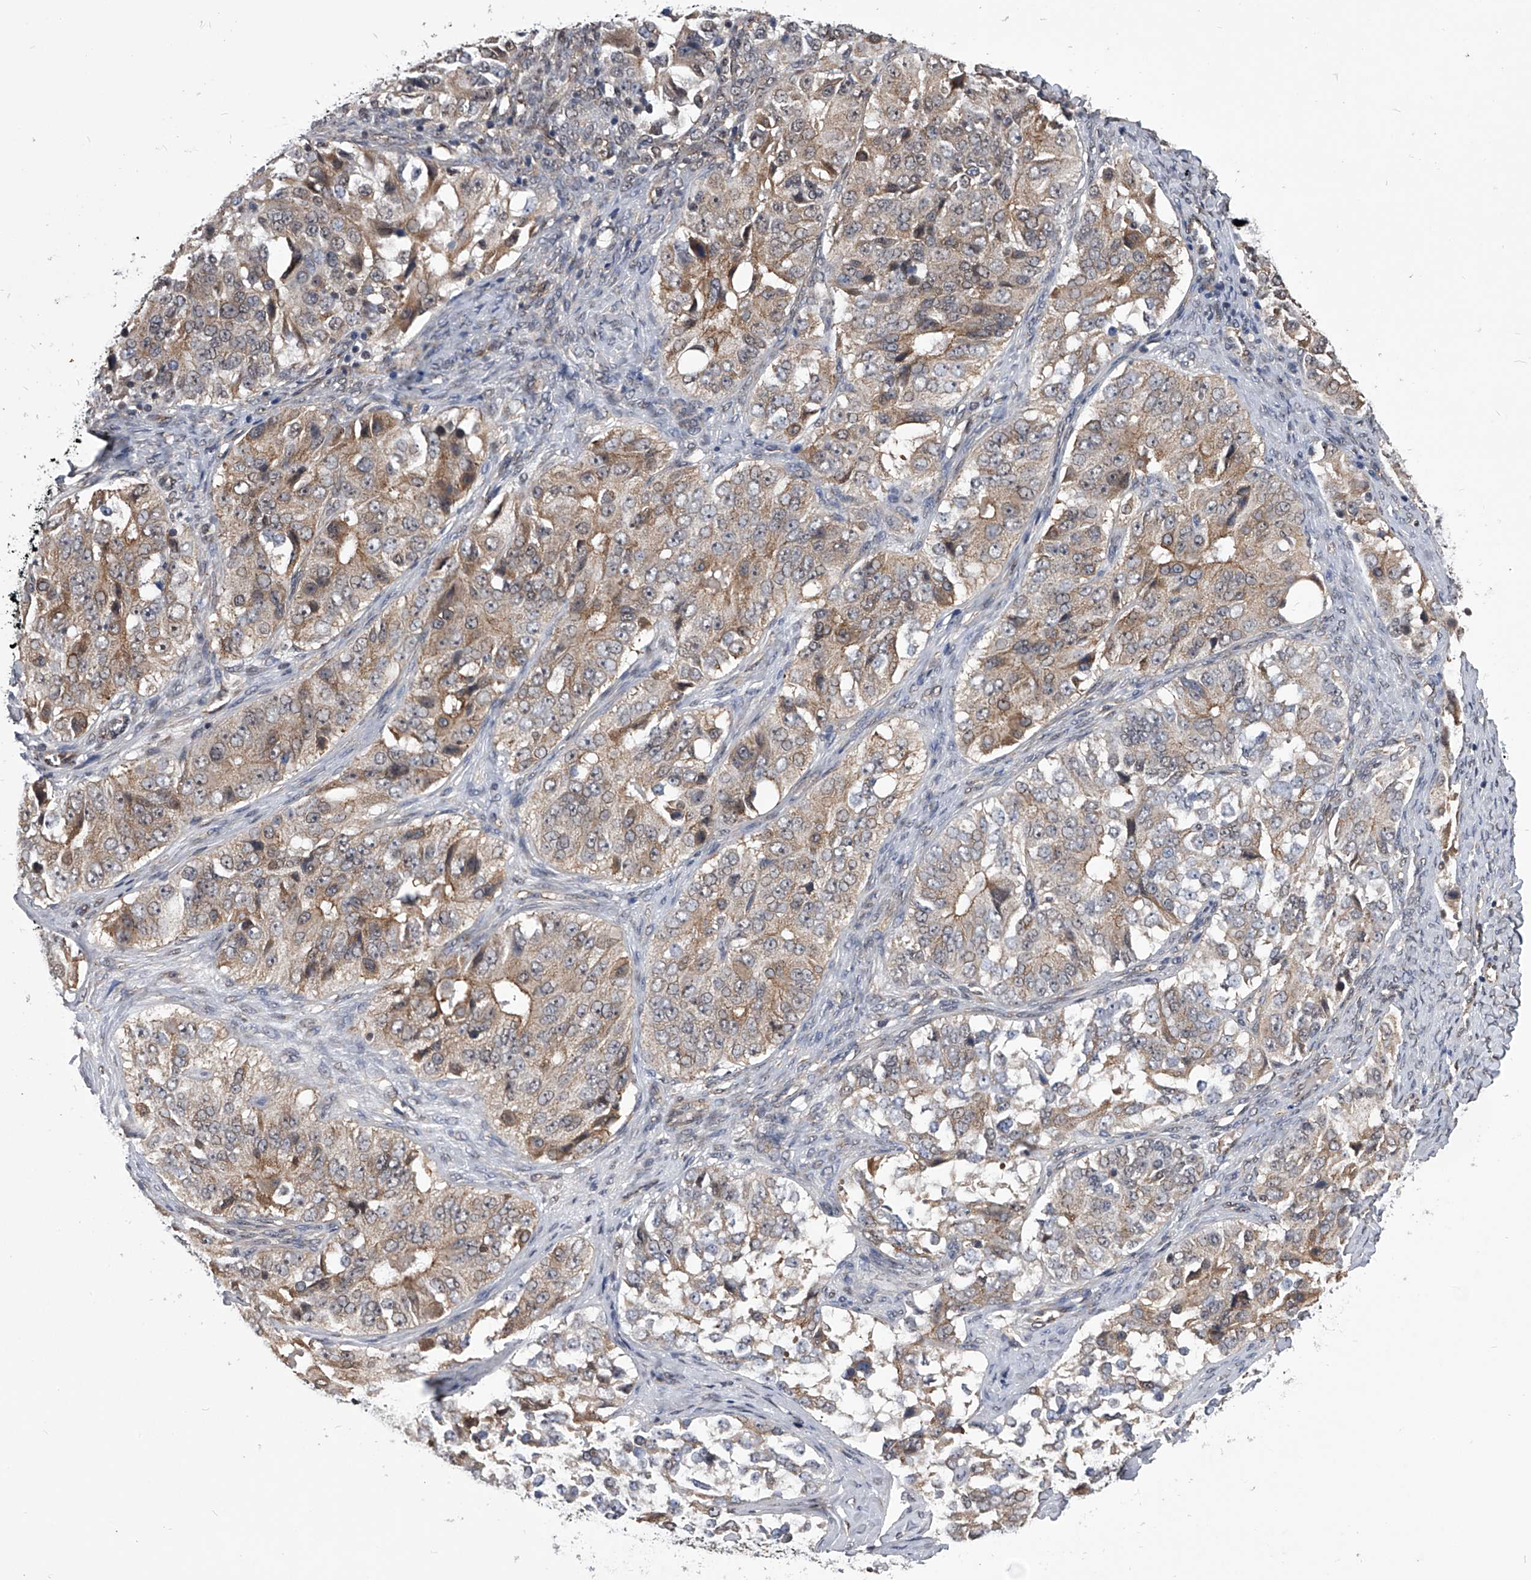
{"staining": {"intensity": "weak", "quantity": "25%-75%", "location": "cytoplasmic/membranous"}, "tissue": "ovarian cancer", "cell_type": "Tumor cells", "image_type": "cancer", "snomed": [{"axis": "morphology", "description": "Carcinoma, endometroid"}, {"axis": "topography", "description": "Ovary"}], "caption": "Immunohistochemical staining of ovarian cancer (endometroid carcinoma) reveals low levels of weak cytoplasmic/membranous protein expression in approximately 25%-75% of tumor cells.", "gene": "ZNF76", "patient": {"sex": "female", "age": 51}}